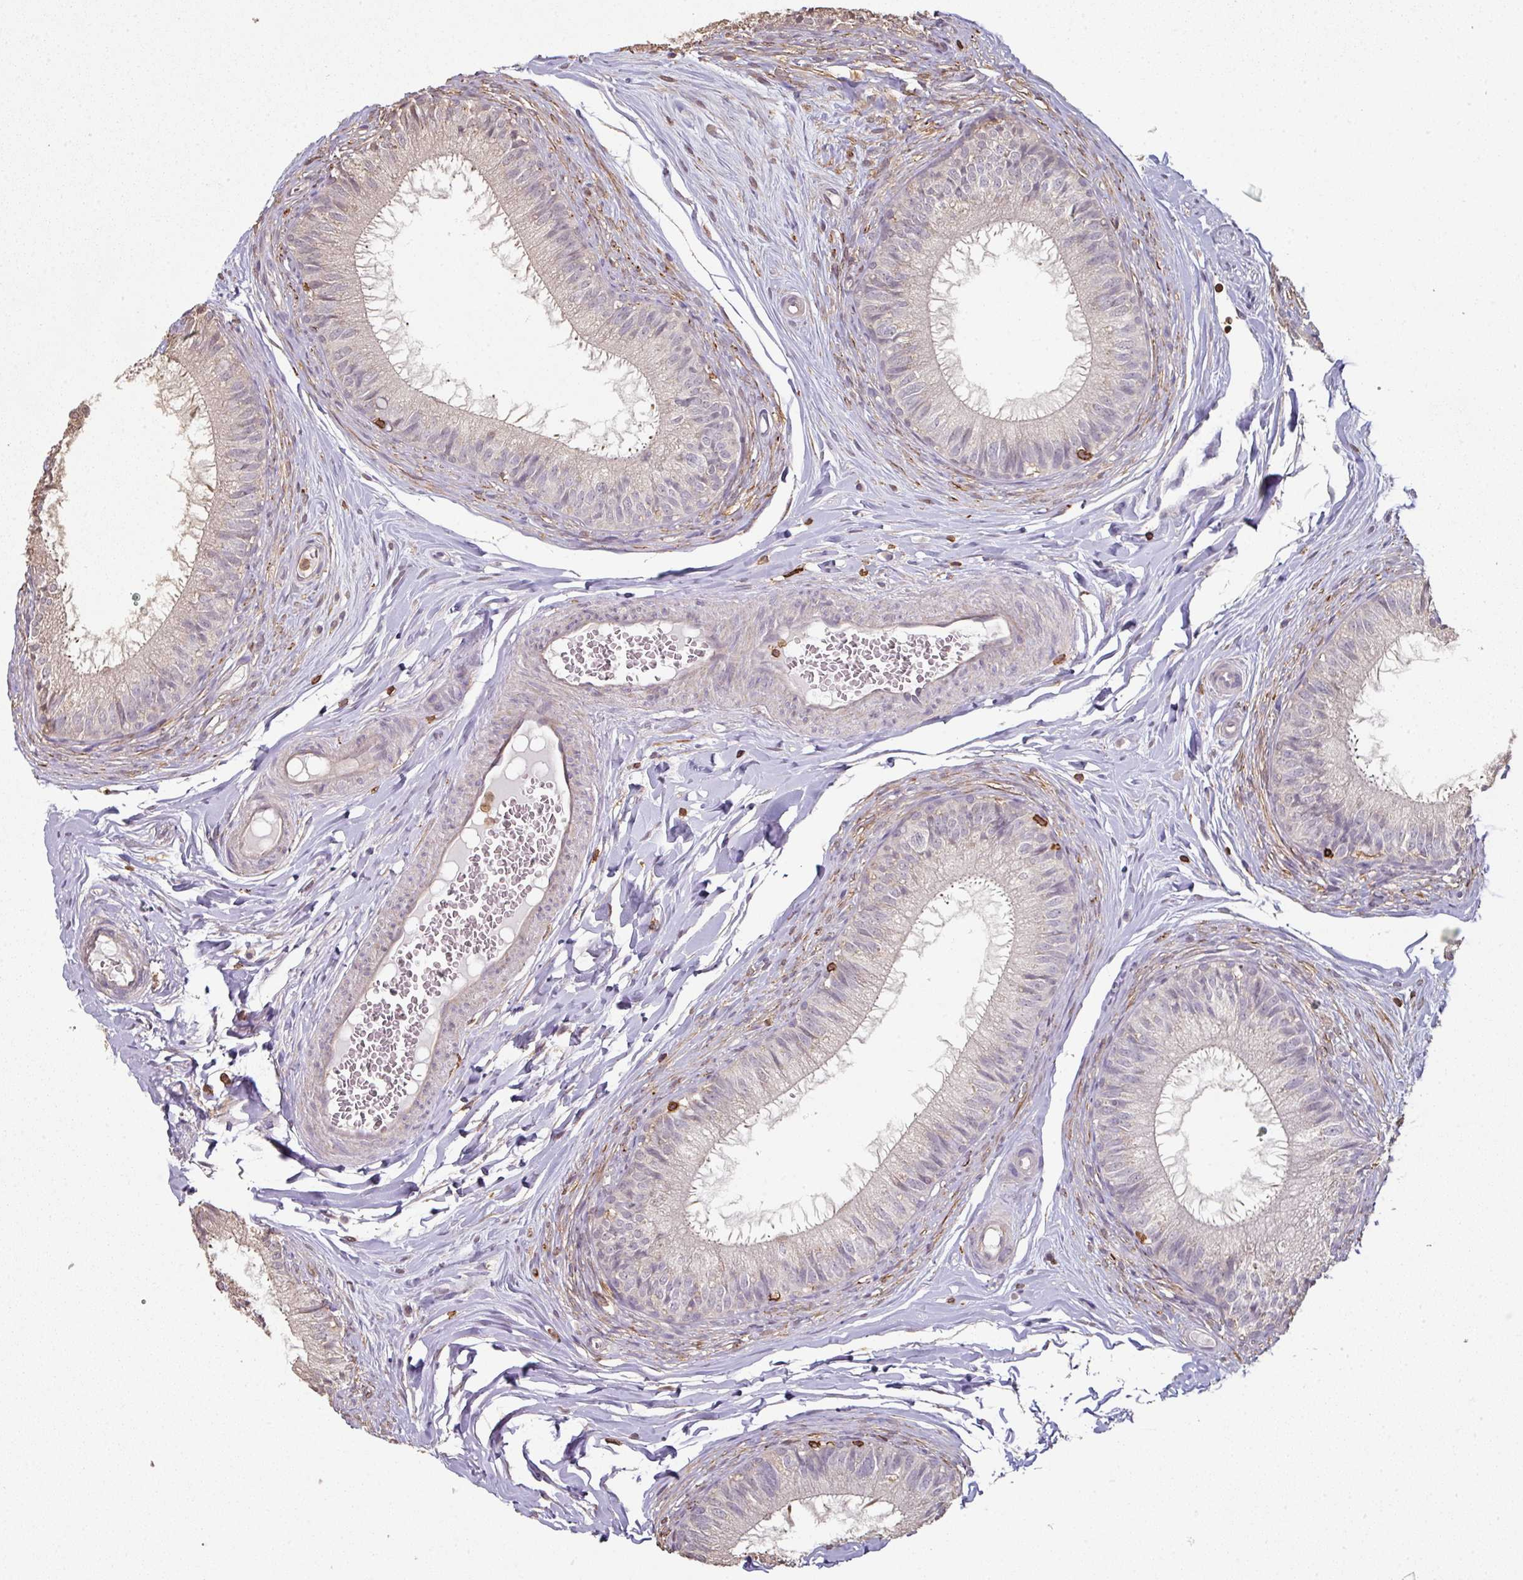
{"staining": {"intensity": "weak", "quantity": "<25%", "location": "cytoplasmic/membranous"}, "tissue": "epididymis", "cell_type": "Glandular cells", "image_type": "normal", "snomed": [{"axis": "morphology", "description": "Normal tissue, NOS"}, {"axis": "topography", "description": "Epididymis"}], "caption": "Immunohistochemical staining of normal human epididymis shows no significant expression in glandular cells.", "gene": "OLFML2B", "patient": {"sex": "male", "age": 25}}